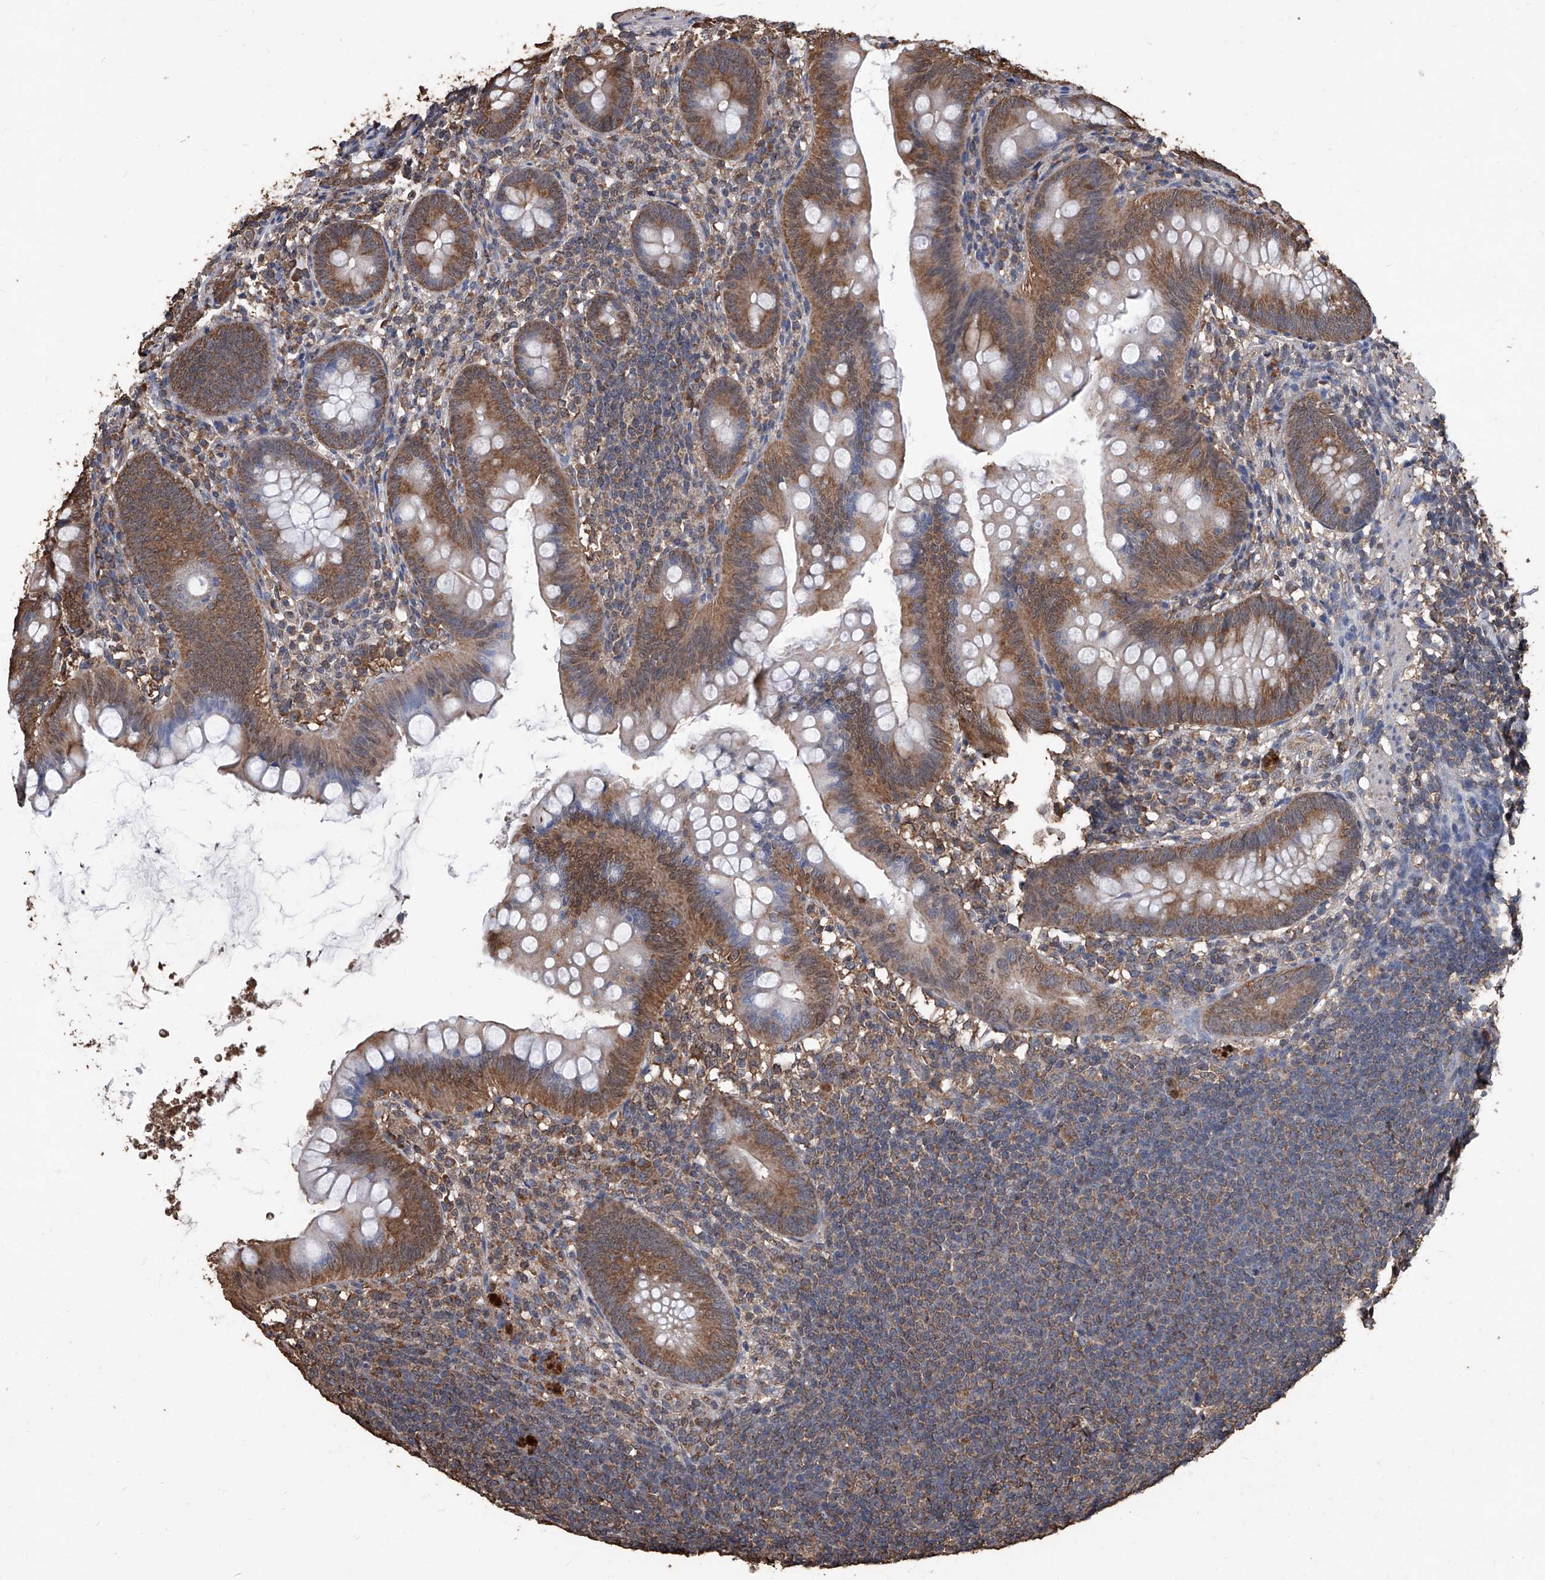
{"staining": {"intensity": "moderate", "quantity": ">75%", "location": "cytoplasmic/membranous"}, "tissue": "appendix", "cell_type": "Glandular cells", "image_type": "normal", "snomed": [{"axis": "morphology", "description": "Normal tissue, NOS"}, {"axis": "topography", "description": "Appendix"}], "caption": "DAB (3,3'-diaminobenzidine) immunohistochemical staining of benign appendix reveals moderate cytoplasmic/membranous protein positivity in about >75% of glandular cells.", "gene": "STARD7", "patient": {"sex": "female", "age": 62}}